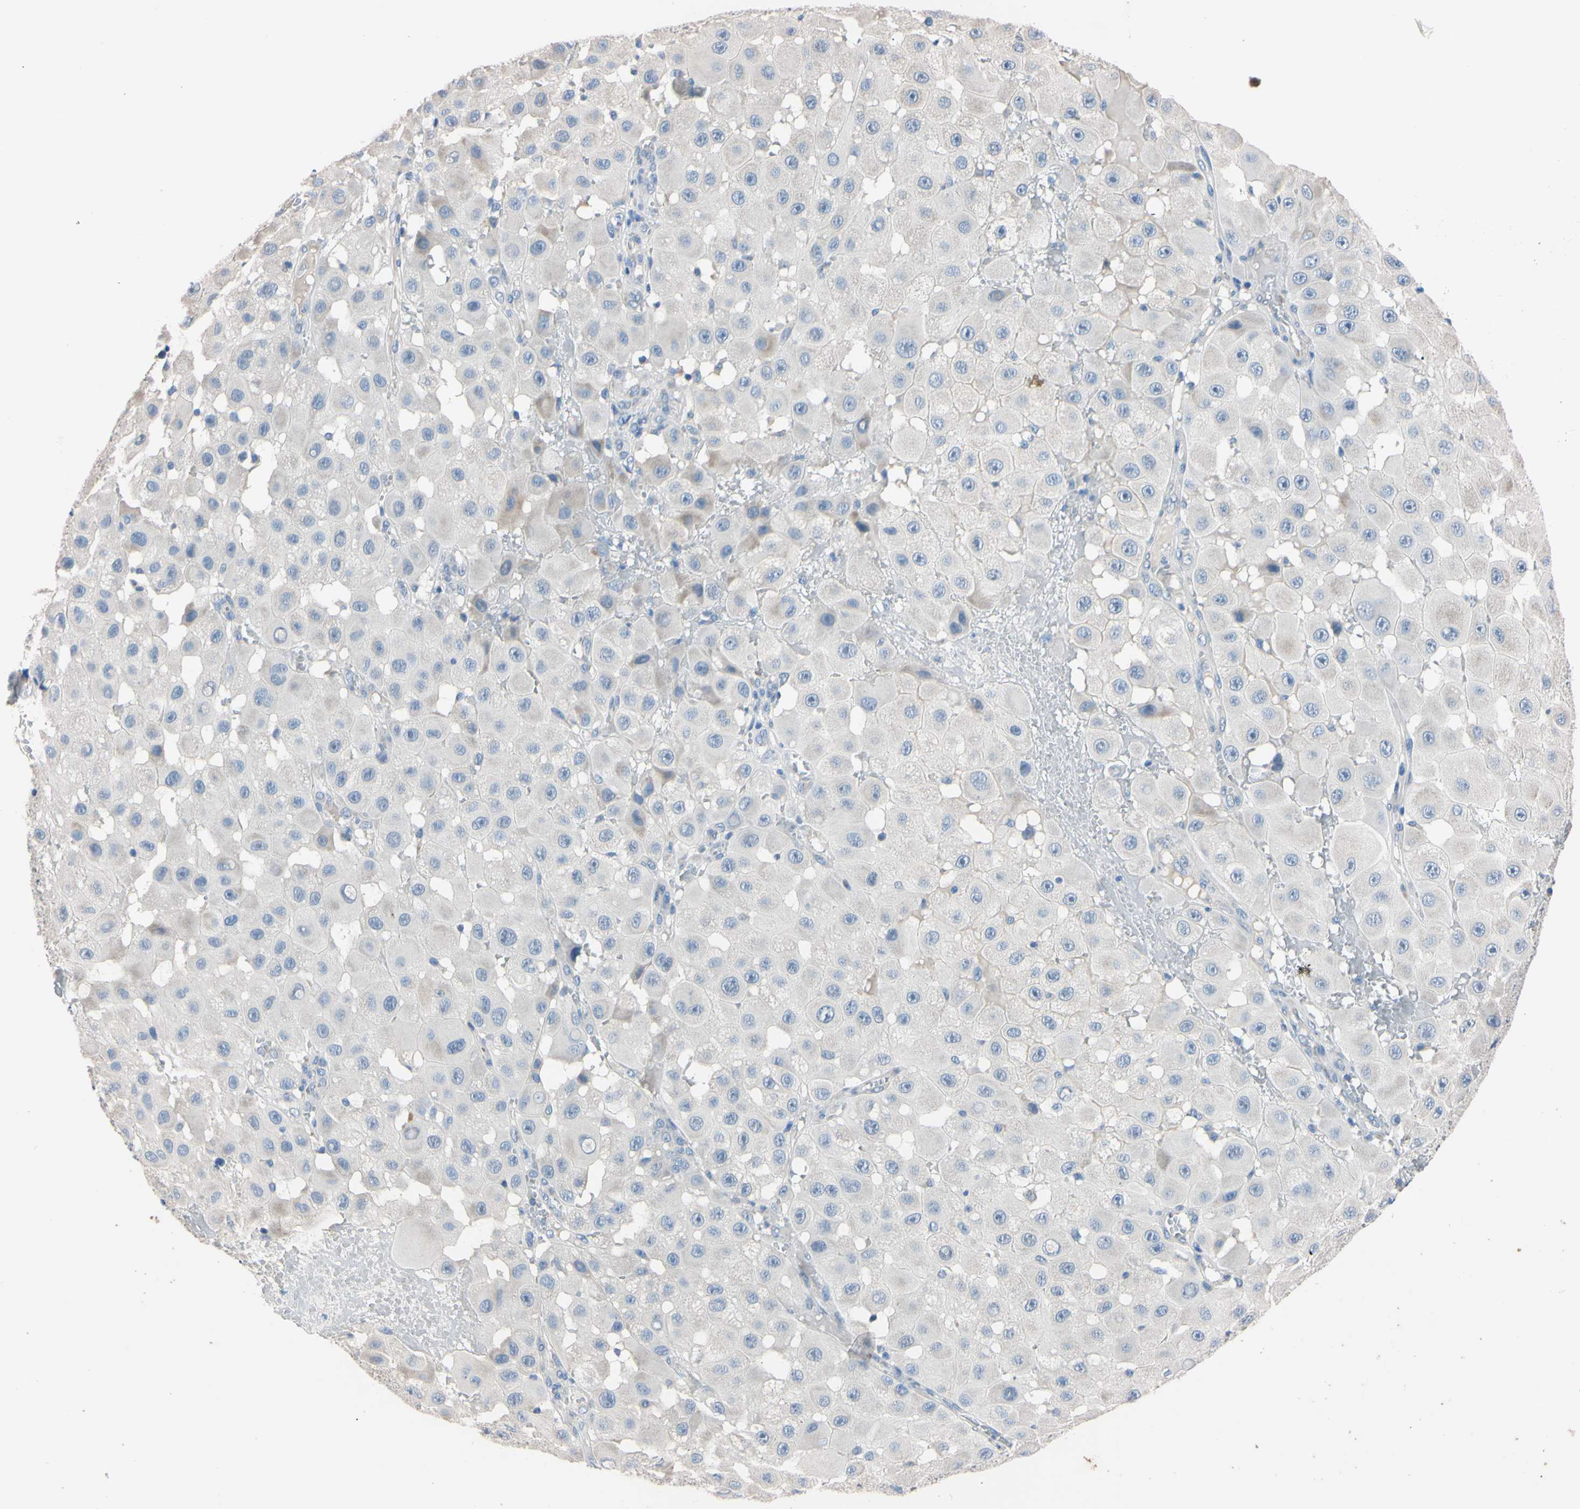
{"staining": {"intensity": "negative", "quantity": "none", "location": "none"}, "tissue": "melanoma", "cell_type": "Tumor cells", "image_type": "cancer", "snomed": [{"axis": "morphology", "description": "Malignant melanoma, NOS"}, {"axis": "topography", "description": "Skin"}], "caption": "Immunohistochemistry of melanoma reveals no expression in tumor cells.", "gene": "PNKD", "patient": {"sex": "female", "age": 81}}